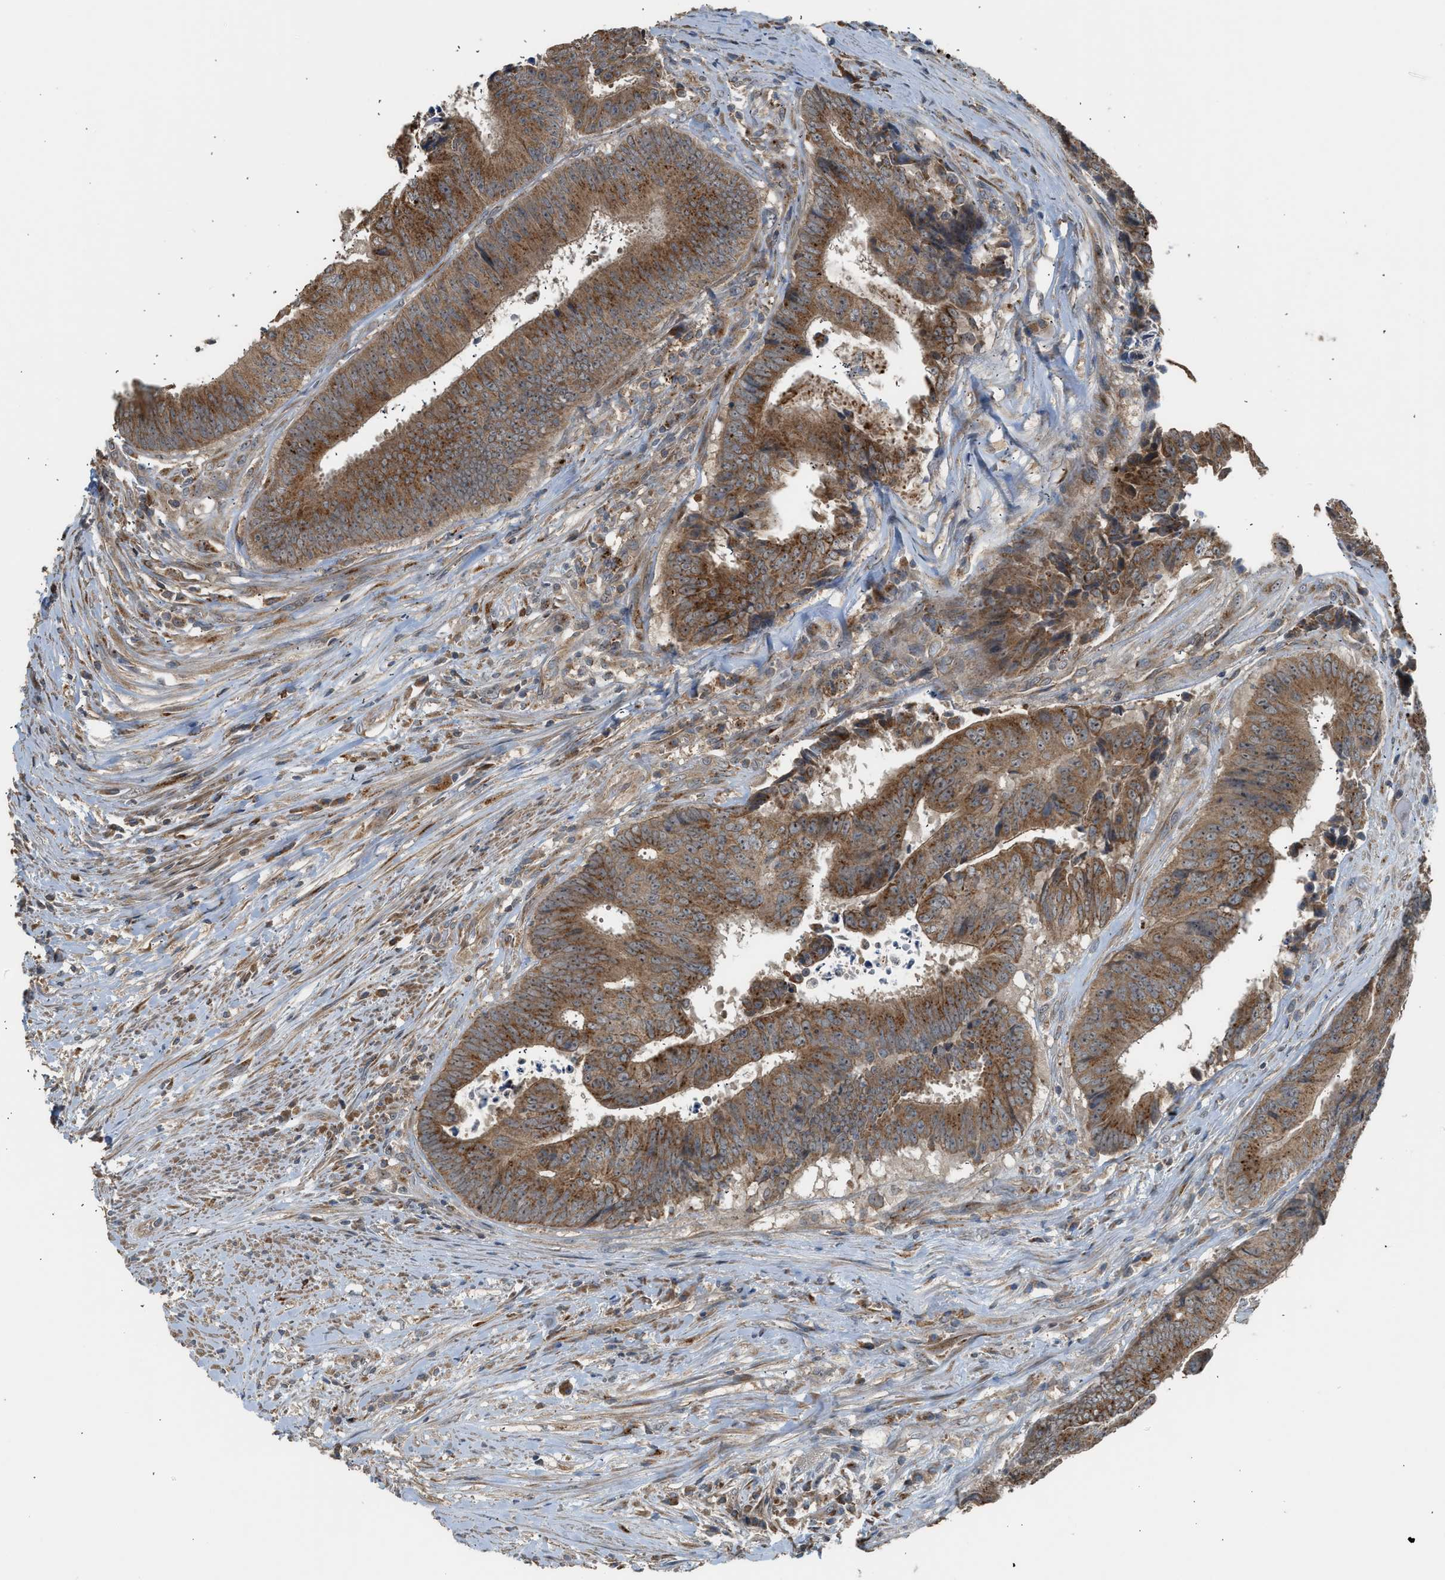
{"staining": {"intensity": "strong", "quantity": ">75%", "location": "cytoplasmic/membranous"}, "tissue": "colorectal cancer", "cell_type": "Tumor cells", "image_type": "cancer", "snomed": [{"axis": "morphology", "description": "Adenocarcinoma, NOS"}, {"axis": "topography", "description": "Rectum"}], "caption": "Tumor cells demonstrate strong cytoplasmic/membranous positivity in approximately >75% of cells in colorectal cancer.", "gene": "STARD3", "patient": {"sex": "male", "age": 72}}